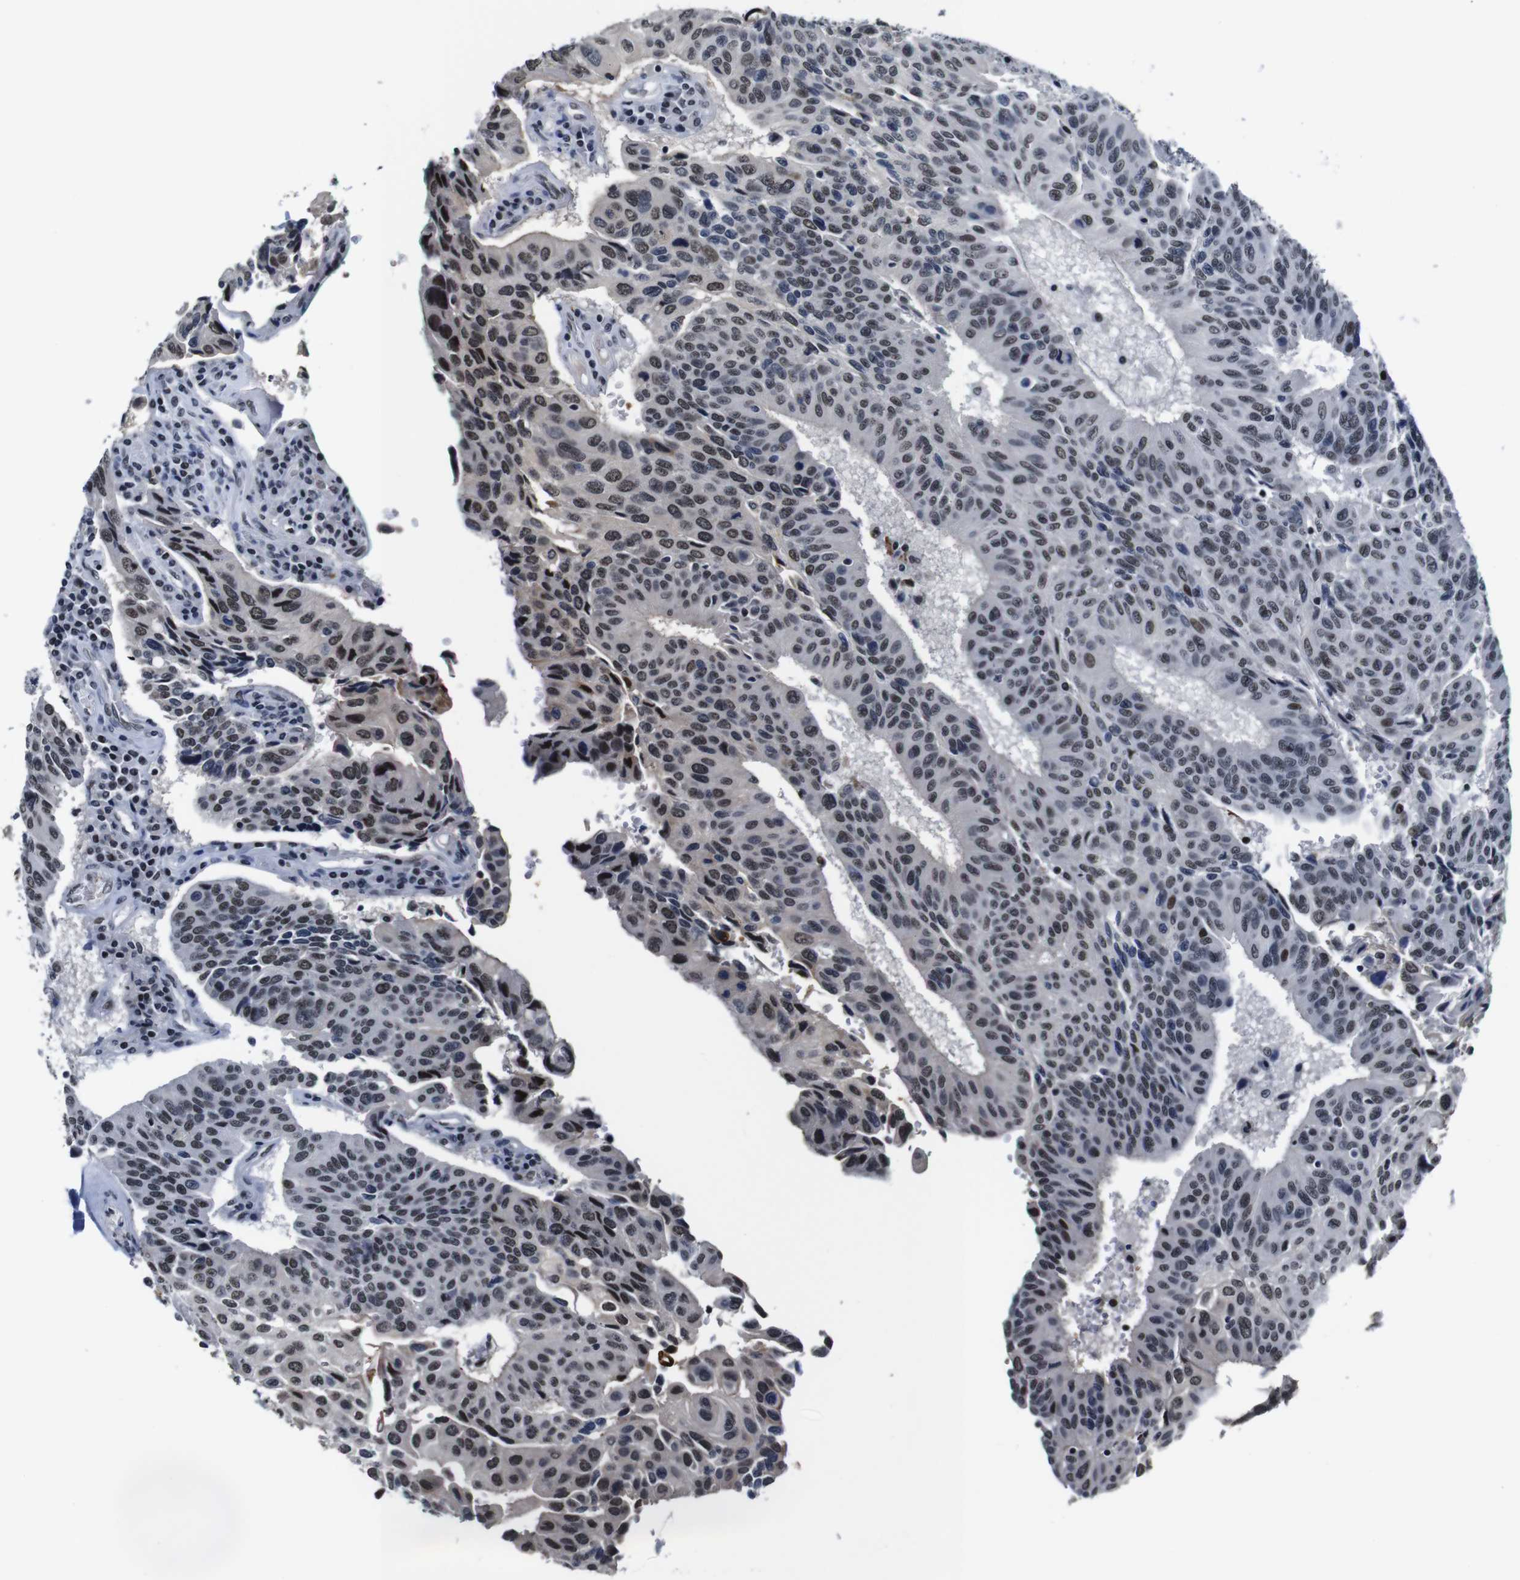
{"staining": {"intensity": "moderate", "quantity": "25%-75%", "location": "nuclear"}, "tissue": "urothelial cancer", "cell_type": "Tumor cells", "image_type": "cancer", "snomed": [{"axis": "morphology", "description": "Urothelial carcinoma, High grade"}, {"axis": "topography", "description": "Urinary bladder"}], "caption": "Brown immunohistochemical staining in human urothelial carcinoma (high-grade) shows moderate nuclear staining in about 25%-75% of tumor cells. The staining was performed using DAB (3,3'-diaminobenzidine), with brown indicating positive protein expression. Nuclei are stained blue with hematoxylin.", "gene": "ILDR2", "patient": {"sex": "male", "age": 66}}